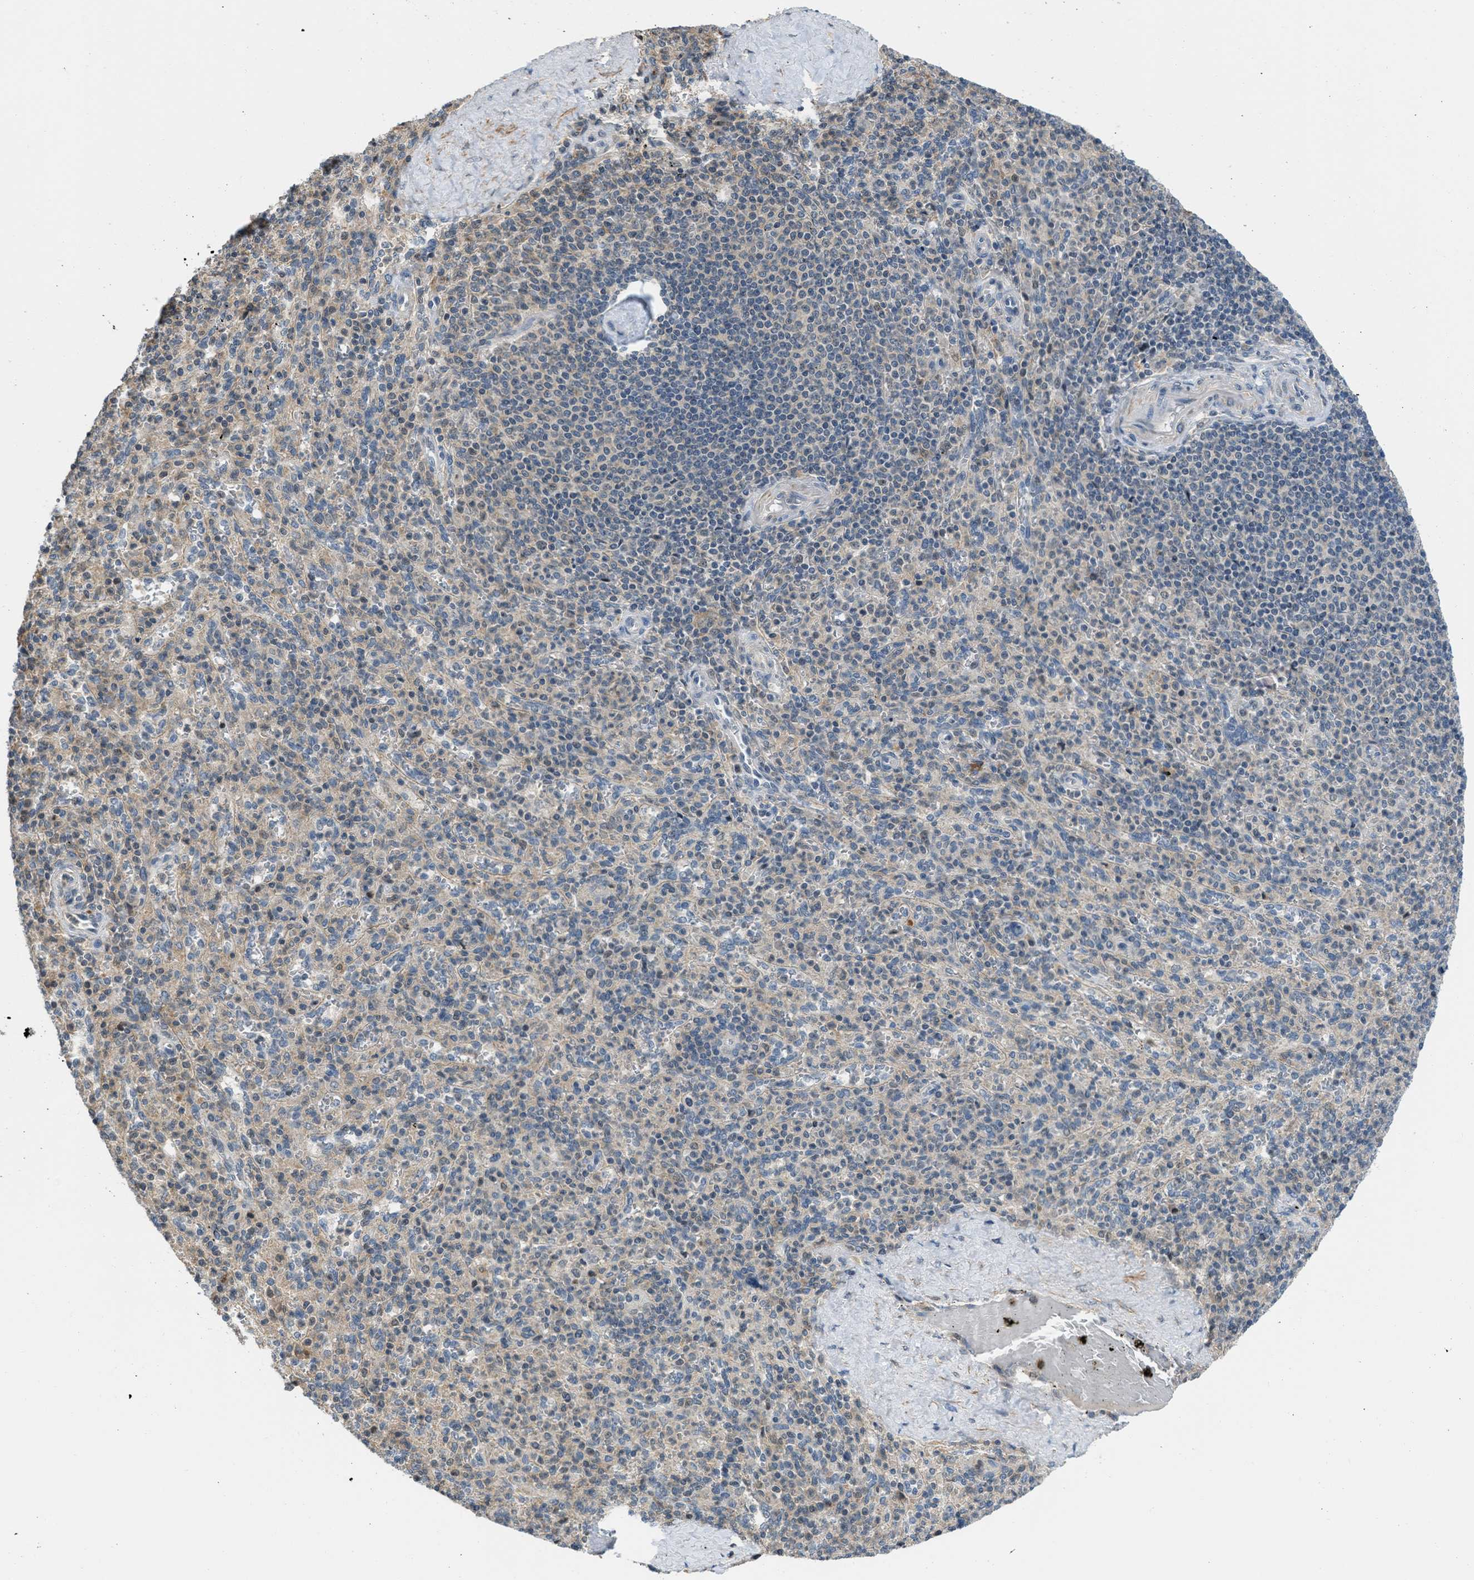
{"staining": {"intensity": "moderate", "quantity": "<25%", "location": "cytoplasmic/membranous"}, "tissue": "spleen", "cell_type": "Cells in red pulp", "image_type": "normal", "snomed": [{"axis": "morphology", "description": "Normal tissue, NOS"}, {"axis": "topography", "description": "Spleen"}], "caption": "This histopathology image shows IHC staining of benign spleen, with low moderate cytoplasmic/membranous positivity in about <25% of cells in red pulp.", "gene": "TTBK2", "patient": {"sex": "male", "age": 36}}